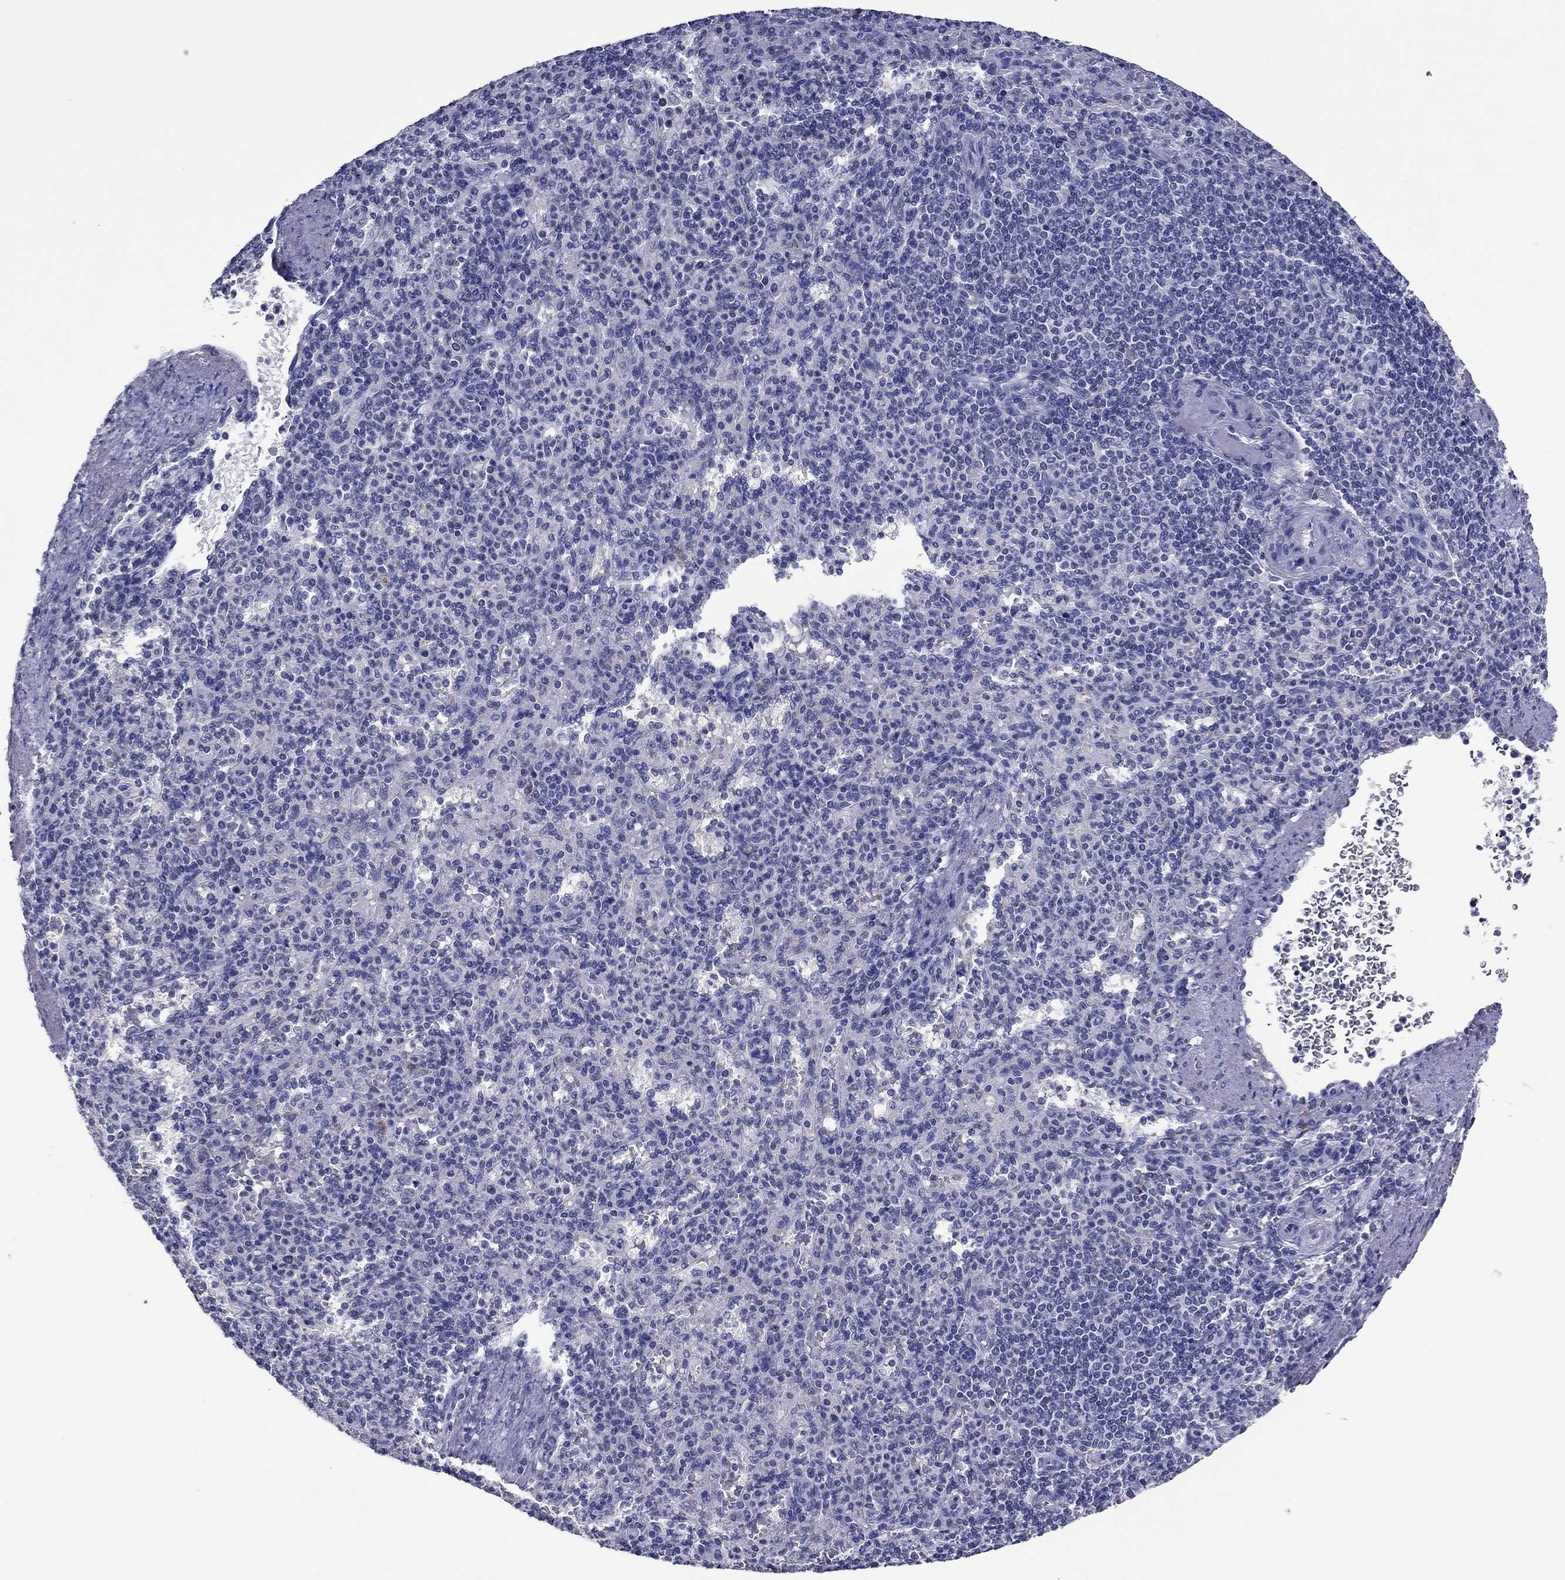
{"staining": {"intensity": "negative", "quantity": "none", "location": "none"}, "tissue": "spleen", "cell_type": "Cells in red pulp", "image_type": "normal", "snomed": [{"axis": "morphology", "description": "Normal tissue, NOS"}, {"axis": "topography", "description": "Spleen"}], "caption": "Spleen stained for a protein using immunohistochemistry (IHC) displays no expression cells in red pulp.", "gene": "HAO1", "patient": {"sex": "female", "age": 74}}